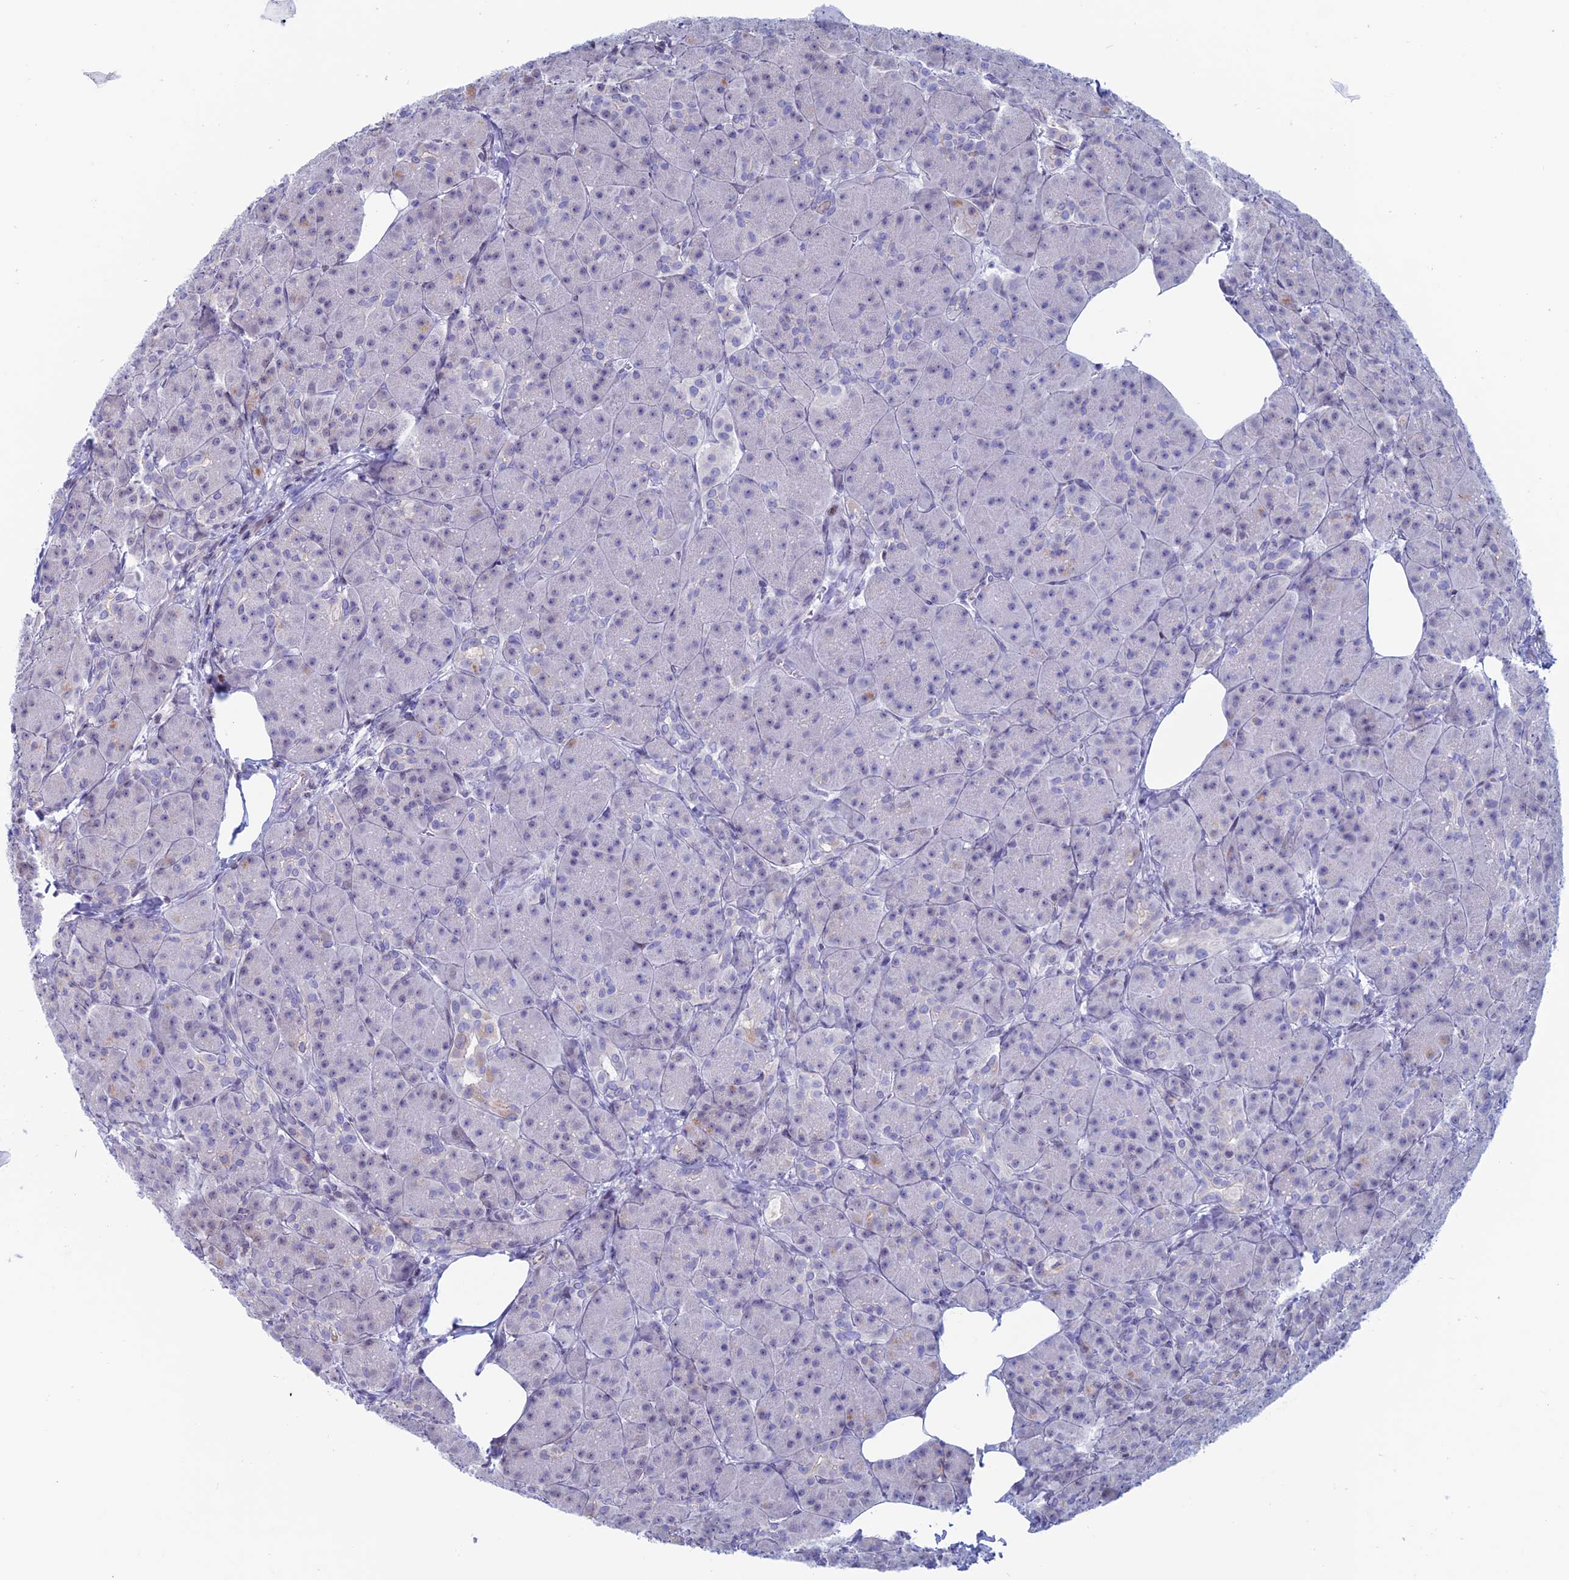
{"staining": {"intensity": "negative", "quantity": "none", "location": "none"}, "tissue": "pancreas", "cell_type": "Exocrine glandular cells", "image_type": "normal", "snomed": [{"axis": "morphology", "description": "Normal tissue, NOS"}, {"axis": "topography", "description": "Pancreas"}], "caption": "Immunohistochemical staining of normal human pancreas shows no significant staining in exocrine glandular cells. (DAB IHC visualized using brightfield microscopy, high magnification).", "gene": "CERS6", "patient": {"sex": "male", "age": 63}}